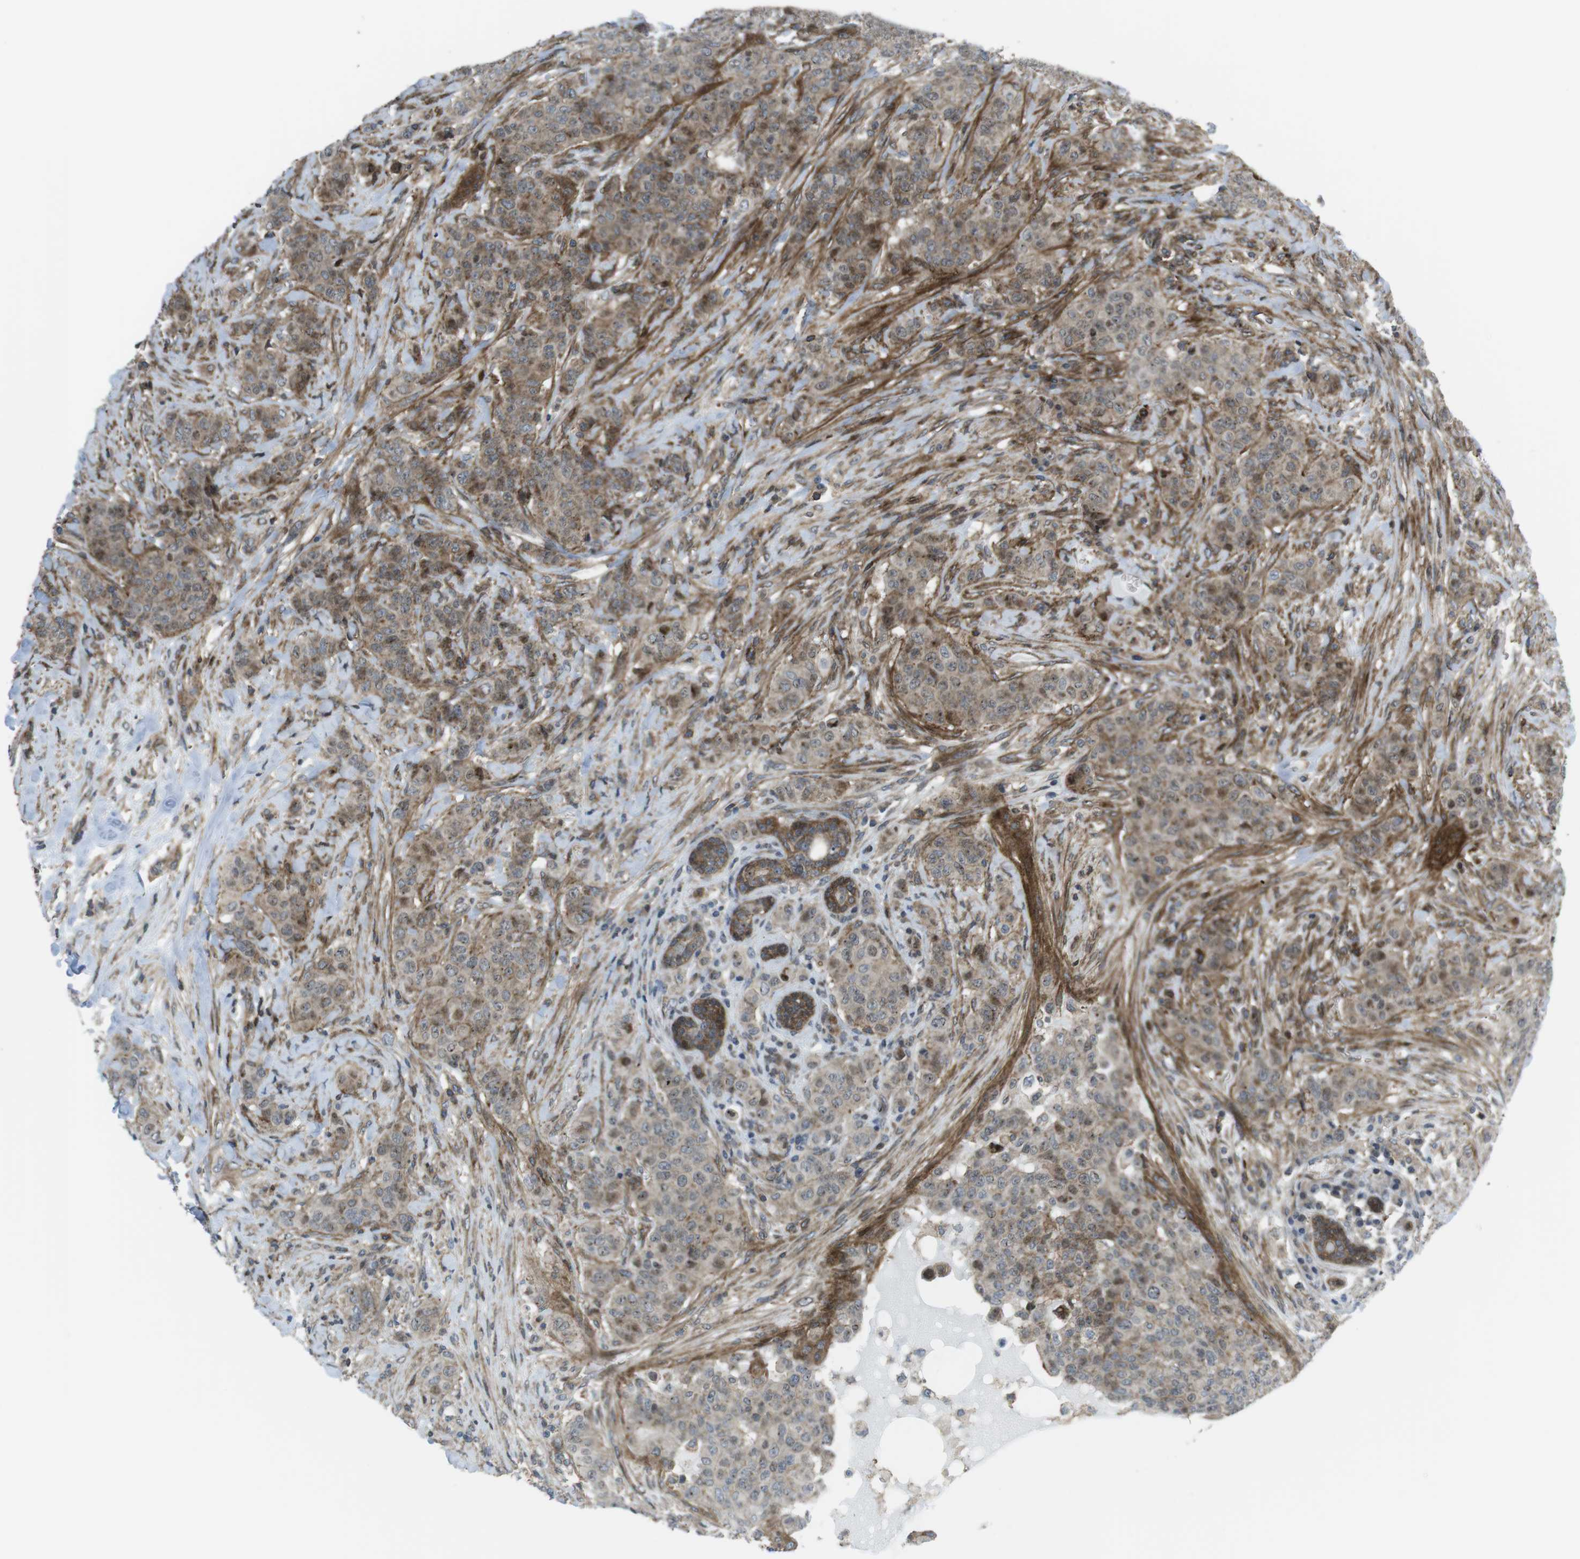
{"staining": {"intensity": "moderate", "quantity": ">75%", "location": "cytoplasmic/membranous"}, "tissue": "breast cancer", "cell_type": "Tumor cells", "image_type": "cancer", "snomed": [{"axis": "morphology", "description": "Normal tissue, NOS"}, {"axis": "morphology", "description": "Duct carcinoma"}, {"axis": "topography", "description": "Breast"}], "caption": "High-power microscopy captured an immunohistochemistry histopathology image of breast intraductal carcinoma, revealing moderate cytoplasmic/membranous expression in about >75% of tumor cells.", "gene": "CUL7", "patient": {"sex": "female", "age": 40}}